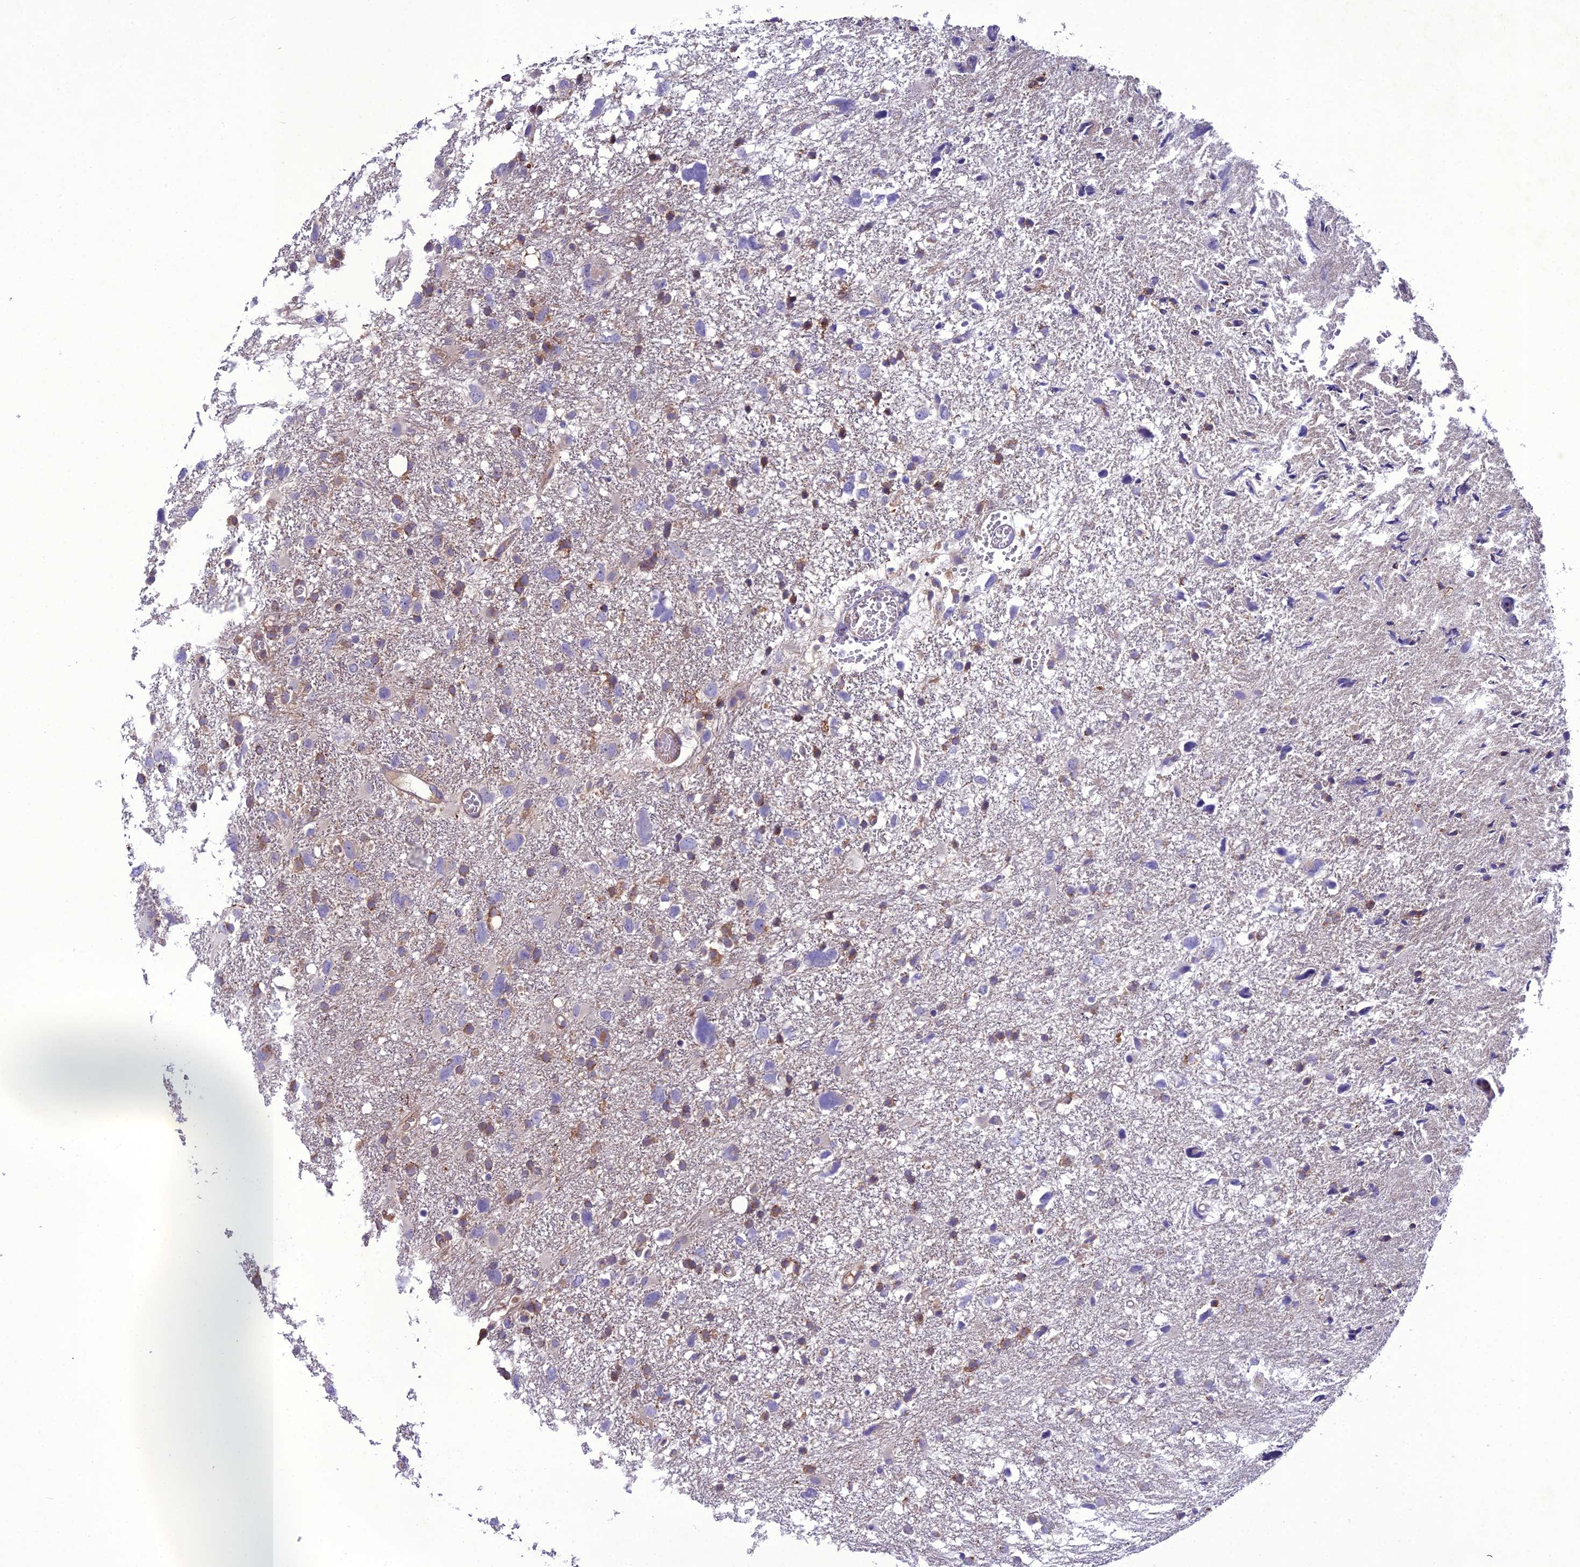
{"staining": {"intensity": "moderate", "quantity": "25%-75%", "location": "cytoplasmic/membranous"}, "tissue": "glioma", "cell_type": "Tumor cells", "image_type": "cancer", "snomed": [{"axis": "morphology", "description": "Glioma, malignant, High grade"}, {"axis": "topography", "description": "Brain"}], "caption": "Protein staining of glioma tissue reveals moderate cytoplasmic/membranous staining in approximately 25%-75% of tumor cells.", "gene": "GDF6", "patient": {"sex": "male", "age": 61}}